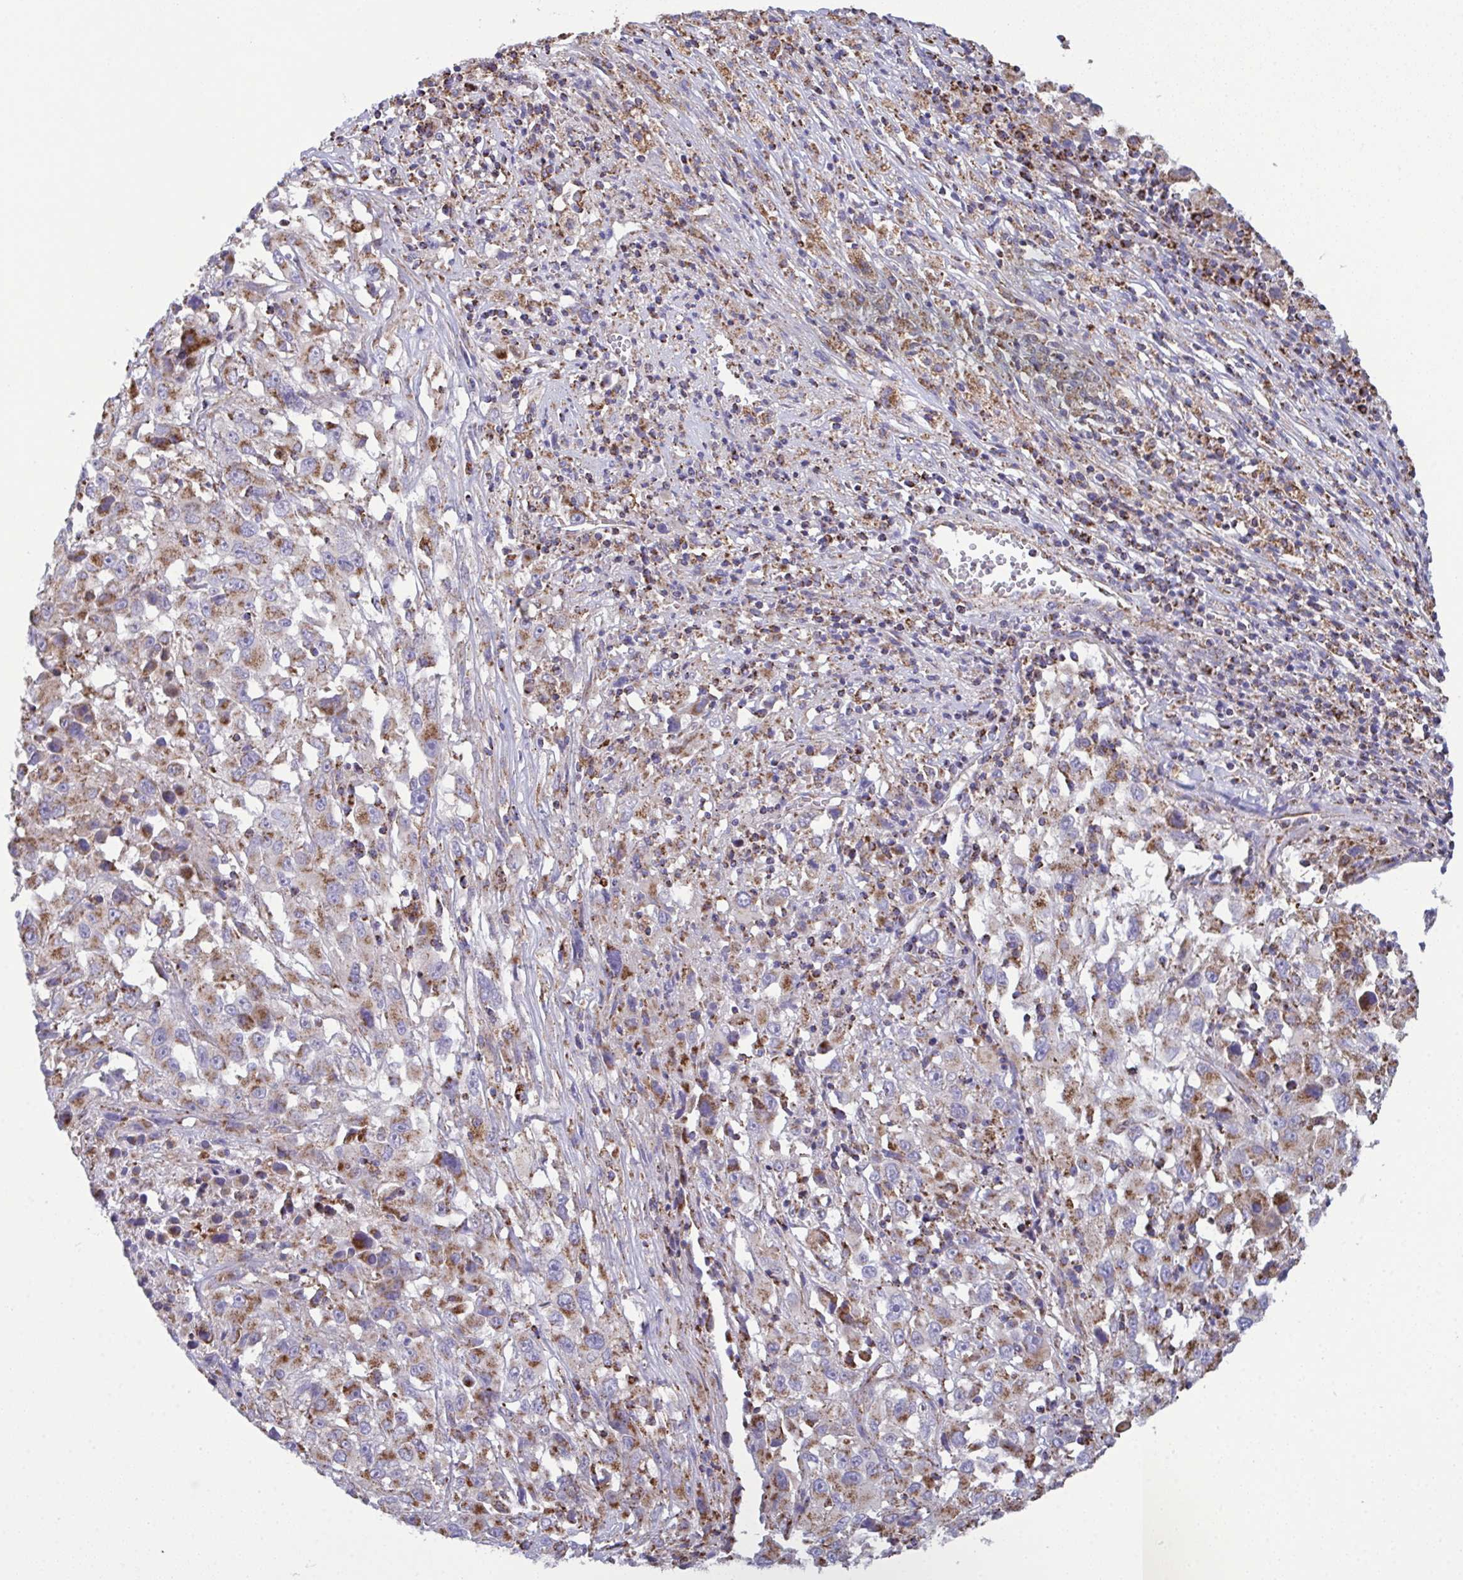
{"staining": {"intensity": "moderate", "quantity": "25%-75%", "location": "cytoplasmic/membranous"}, "tissue": "melanoma", "cell_type": "Tumor cells", "image_type": "cancer", "snomed": [{"axis": "morphology", "description": "Malignant melanoma, Metastatic site"}, {"axis": "topography", "description": "Soft tissue"}], "caption": "DAB (3,3'-diaminobenzidine) immunohistochemical staining of human melanoma shows moderate cytoplasmic/membranous protein positivity in about 25%-75% of tumor cells.", "gene": "CSDE1", "patient": {"sex": "male", "age": 50}}